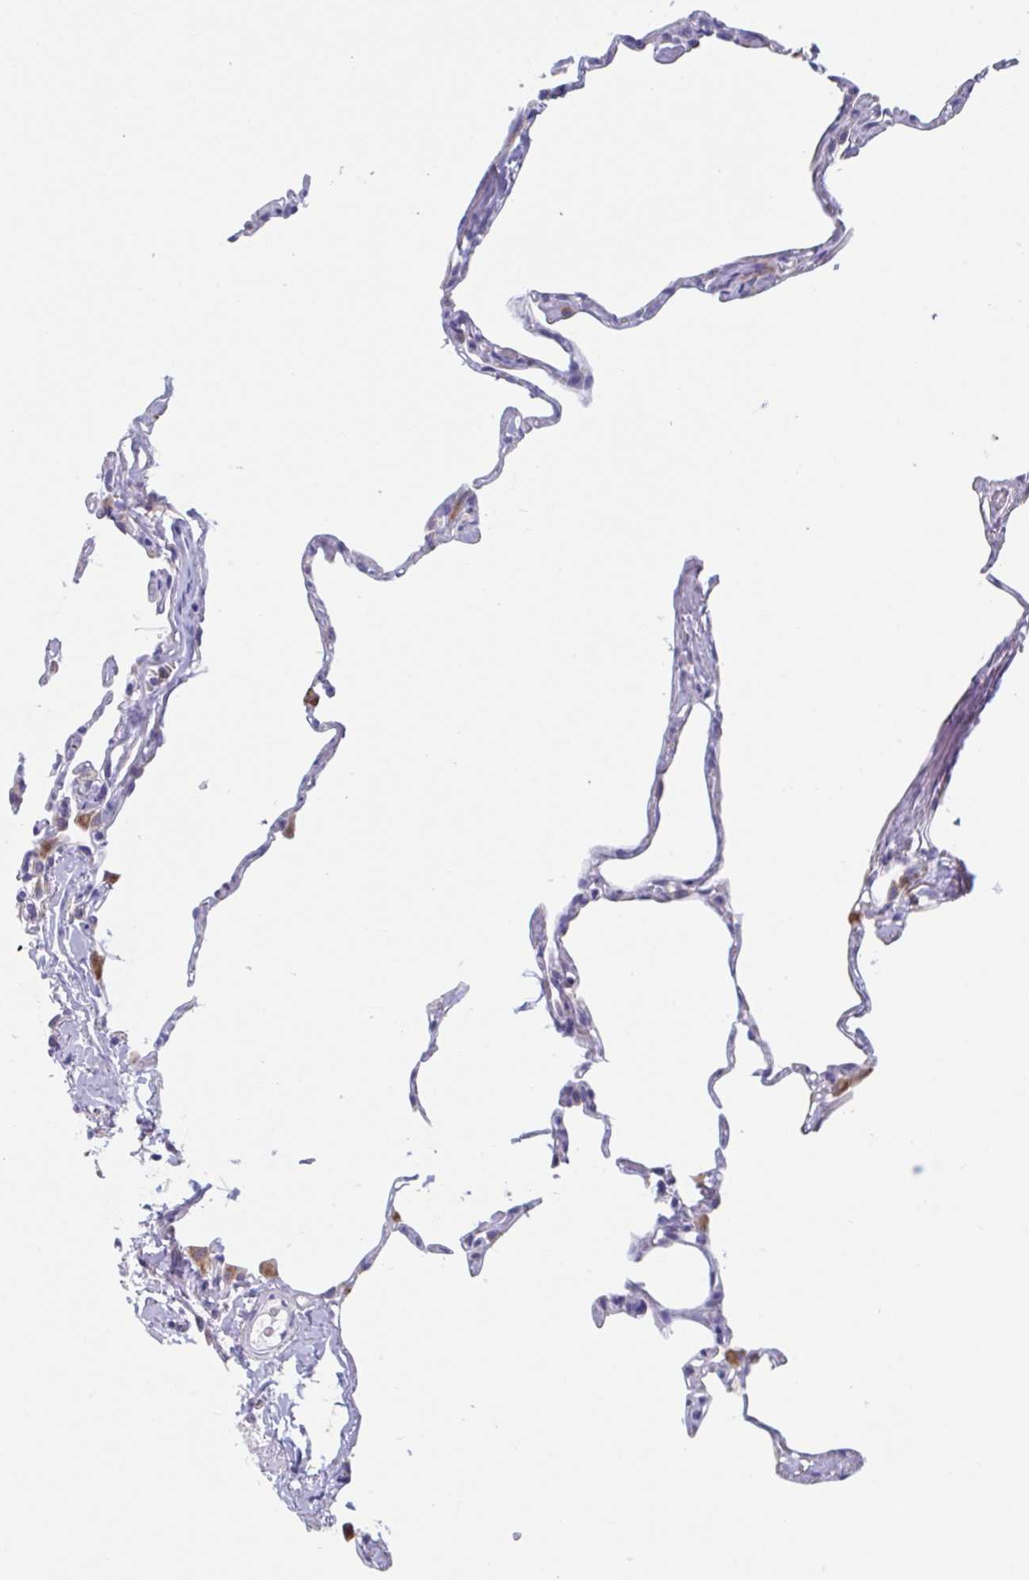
{"staining": {"intensity": "moderate", "quantity": "<25%", "location": "cytoplasmic/membranous"}, "tissue": "lung", "cell_type": "Alveolar cells", "image_type": "normal", "snomed": [{"axis": "morphology", "description": "Normal tissue, NOS"}, {"axis": "topography", "description": "Lung"}], "caption": "Protein staining of unremarkable lung displays moderate cytoplasmic/membranous staining in approximately <25% of alveolar cells. (DAB (3,3'-diaminobenzidine) = brown stain, brightfield microscopy at high magnification).", "gene": "NIPSNAP1", "patient": {"sex": "male", "age": 65}}